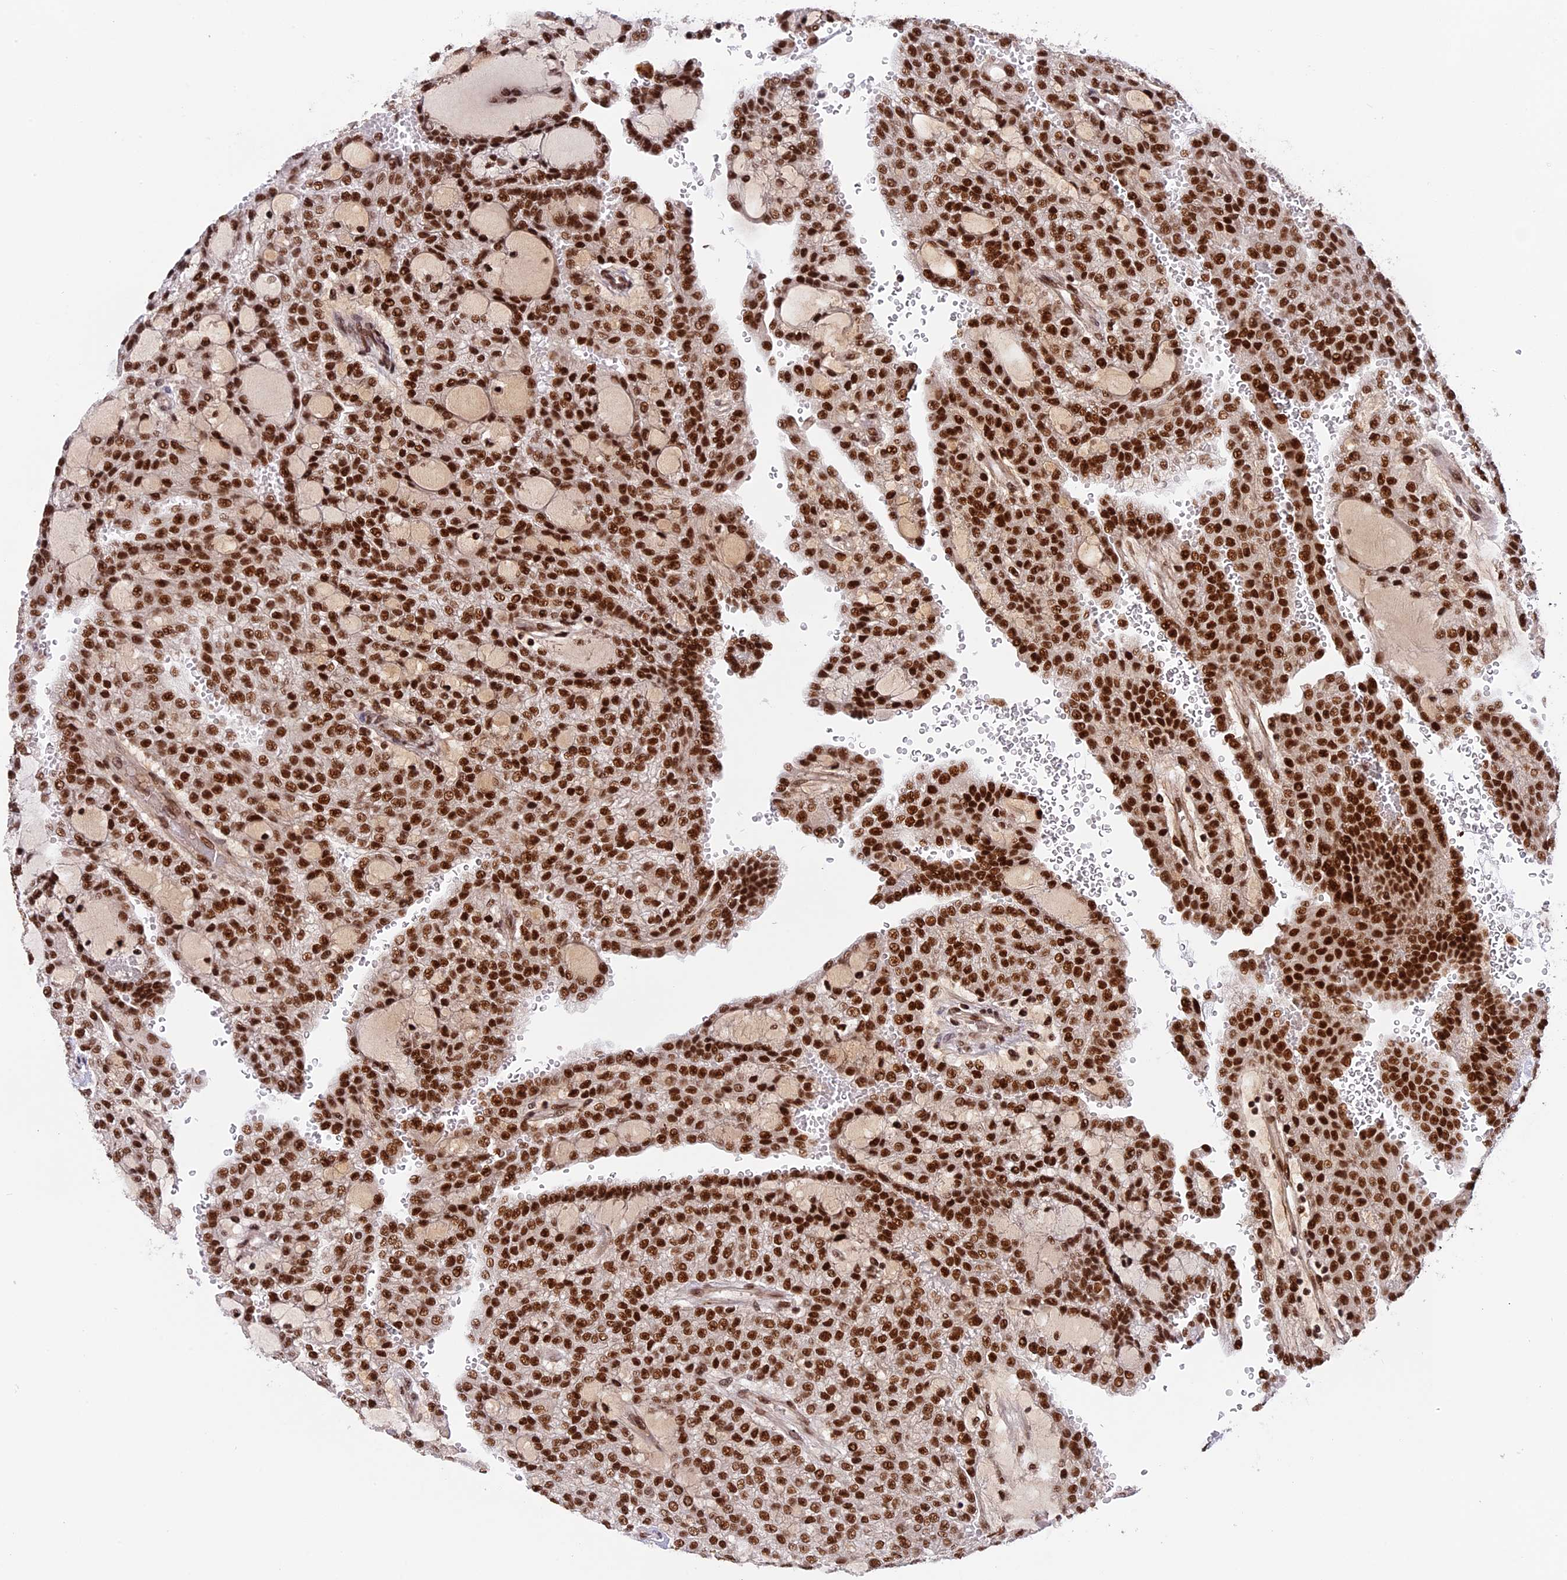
{"staining": {"intensity": "strong", "quantity": ">75%", "location": "nuclear"}, "tissue": "renal cancer", "cell_type": "Tumor cells", "image_type": "cancer", "snomed": [{"axis": "morphology", "description": "Adenocarcinoma, NOS"}, {"axis": "topography", "description": "Kidney"}], "caption": "Protein expression analysis of adenocarcinoma (renal) shows strong nuclear staining in approximately >75% of tumor cells. (IHC, brightfield microscopy, high magnification).", "gene": "RAMAC", "patient": {"sex": "male", "age": 63}}